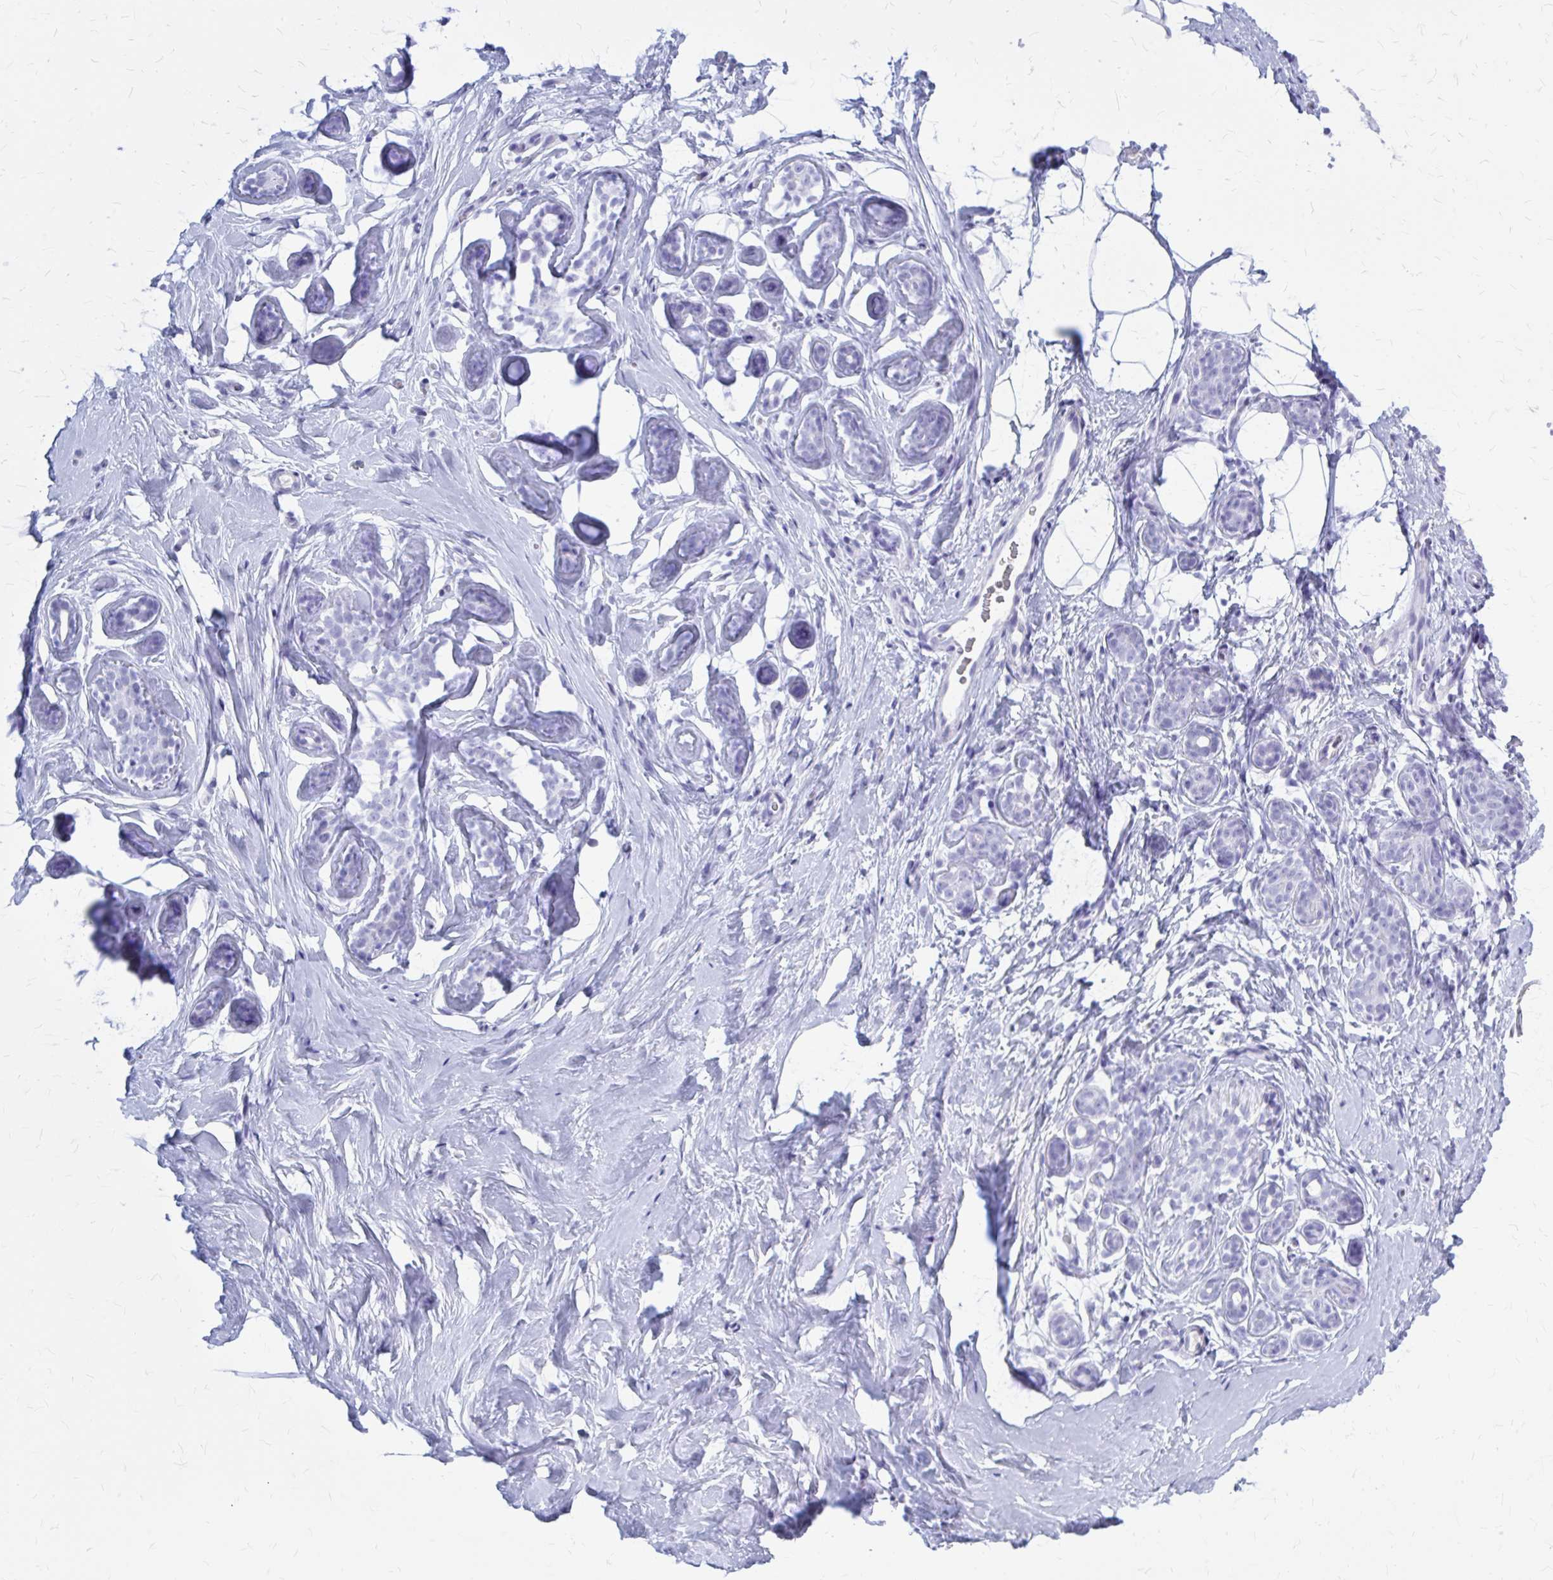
{"staining": {"intensity": "negative", "quantity": "none", "location": "none"}, "tissue": "breast", "cell_type": "Adipocytes", "image_type": "normal", "snomed": [{"axis": "morphology", "description": "Normal tissue, NOS"}, {"axis": "topography", "description": "Breast"}], "caption": "Breast stained for a protein using immunohistochemistry (IHC) displays no staining adipocytes.", "gene": "KLHDC7A", "patient": {"sex": "female", "age": 32}}